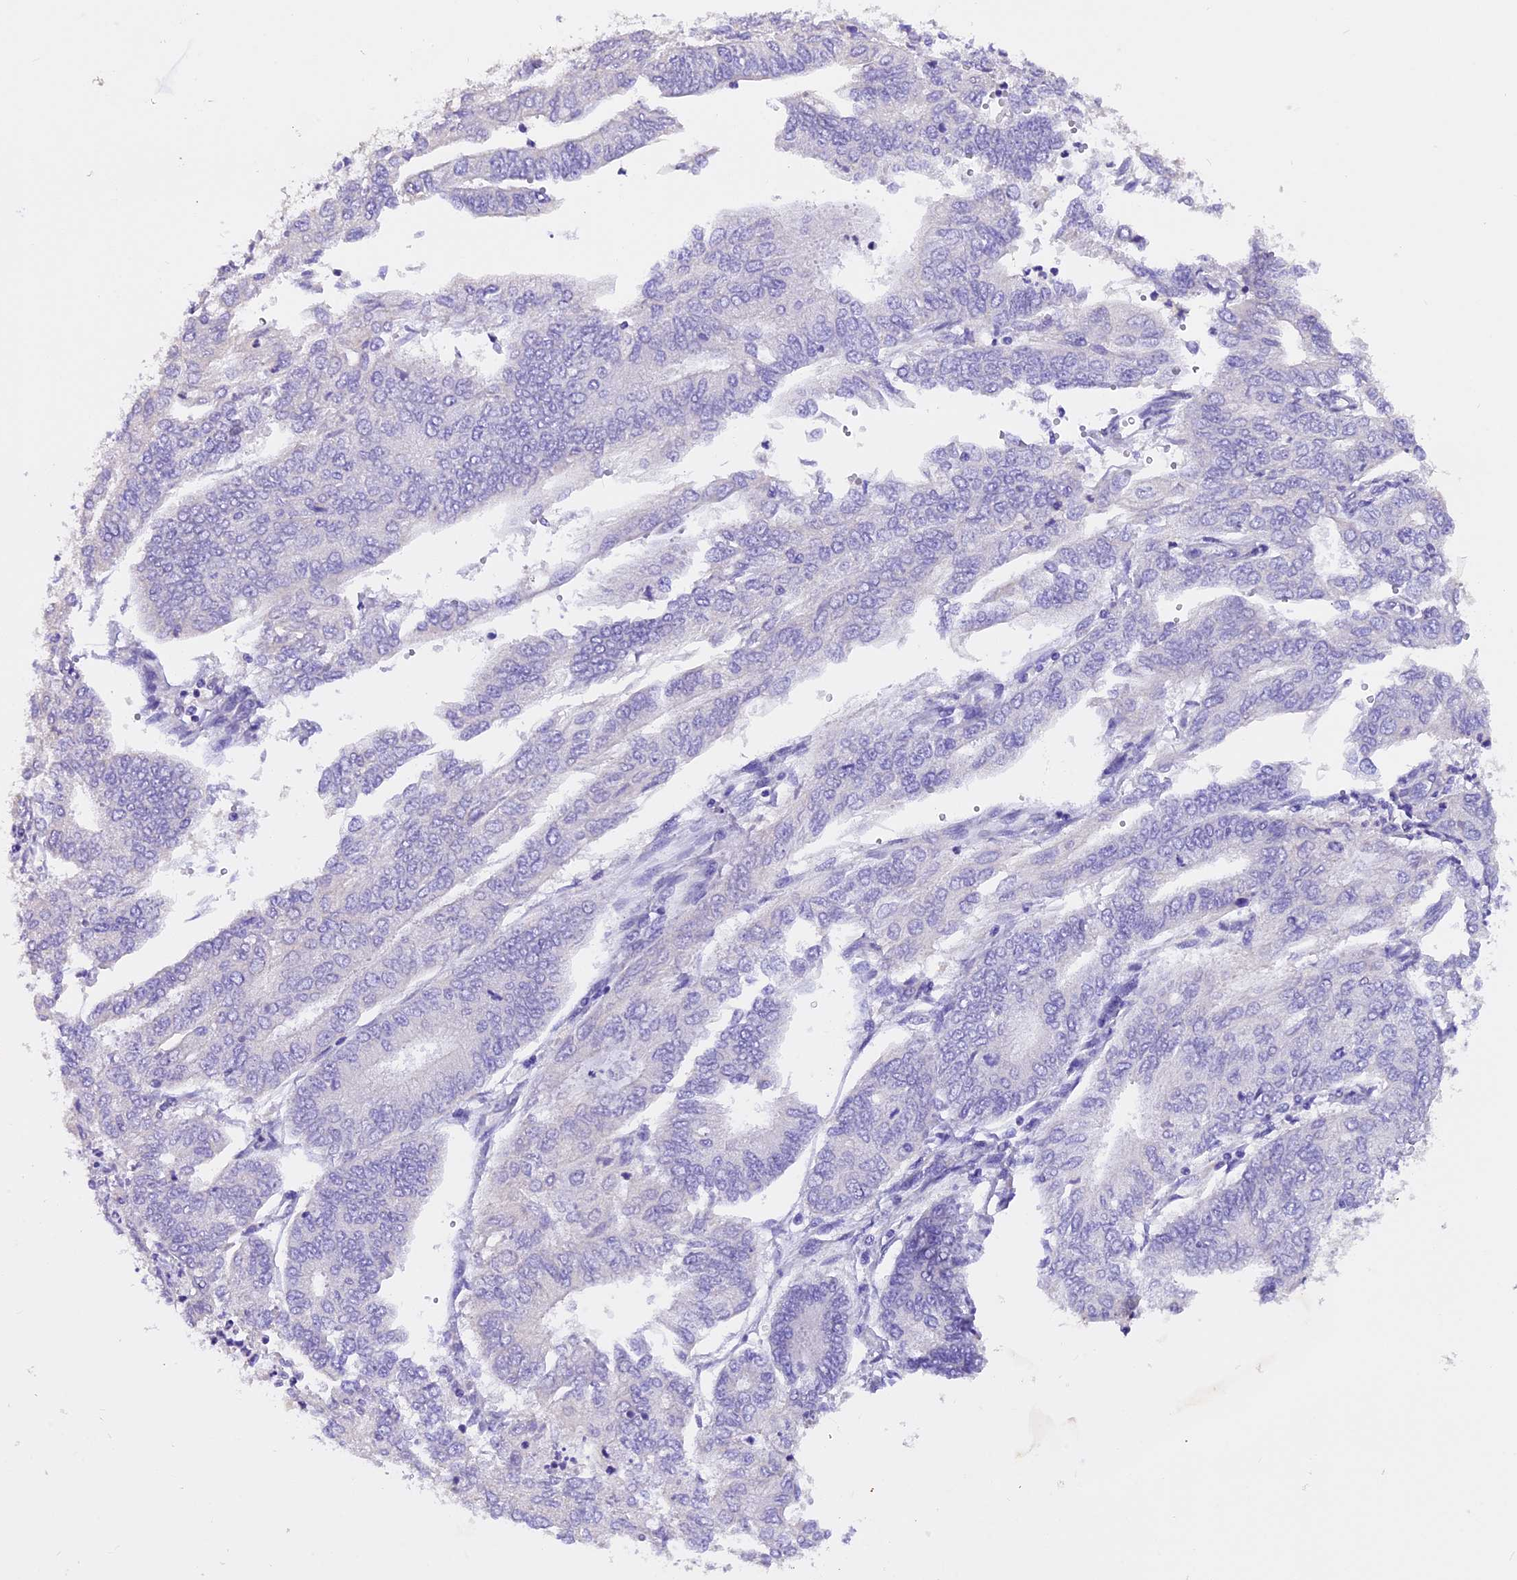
{"staining": {"intensity": "negative", "quantity": "none", "location": "none"}, "tissue": "endometrial cancer", "cell_type": "Tumor cells", "image_type": "cancer", "snomed": [{"axis": "morphology", "description": "Adenocarcinoma, NOS"}, {"axis": "topography", "description": "Endometrium"}], "caption": "A high-resolution photomicrograph shows immunohistochemistry (IHC) staining of endometrial adenocarcinoma, which displays no significant staining in tumor cells. (DAB IHC visualized using brightfield microscopy, high magnification).", "gene": "AP3B2", "patient": {"sex": "female", "age": 68}}